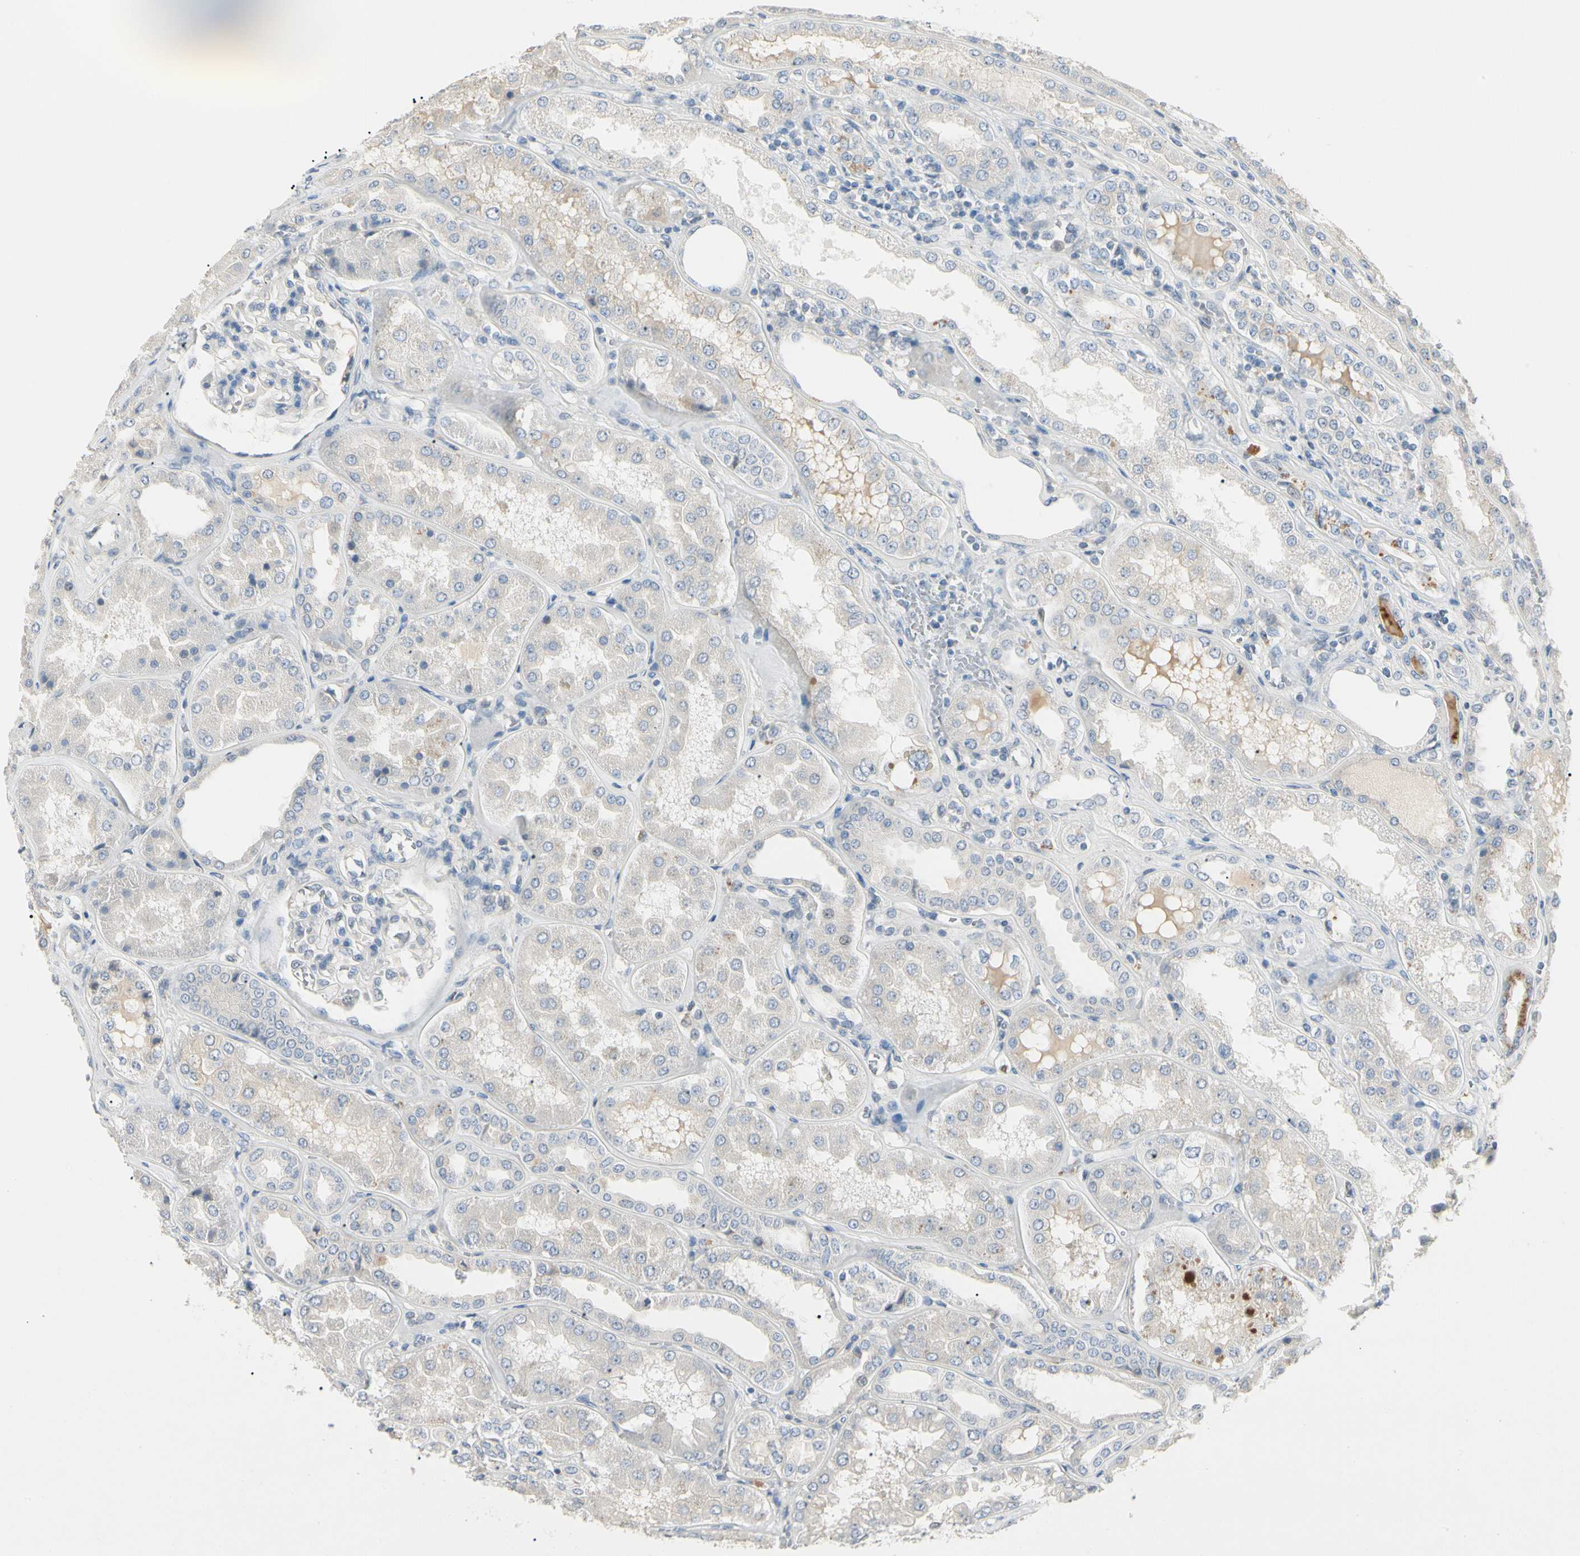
{"staining": {"intensity": "negative", "quantity": "none", "location": "none"}, "tissue": "kidney", "cell_type": "Cells in glomeruli", "image_type": "normal", "snomed": [{"axis": "morphology", "description": "Normal tissue, NOS"}, {"axis": "topography", "description": "Kidney"}], "caption": "Immunohistochemistry (IHC) histopathology image of normal kidney: kidney stained with DAB (3,3'-diaminobenzidine) demonstrates no significant protein expression in cells in glomeruli.", "gene": "PRSS21", "patient": {"sex": "female", "age": 56}}